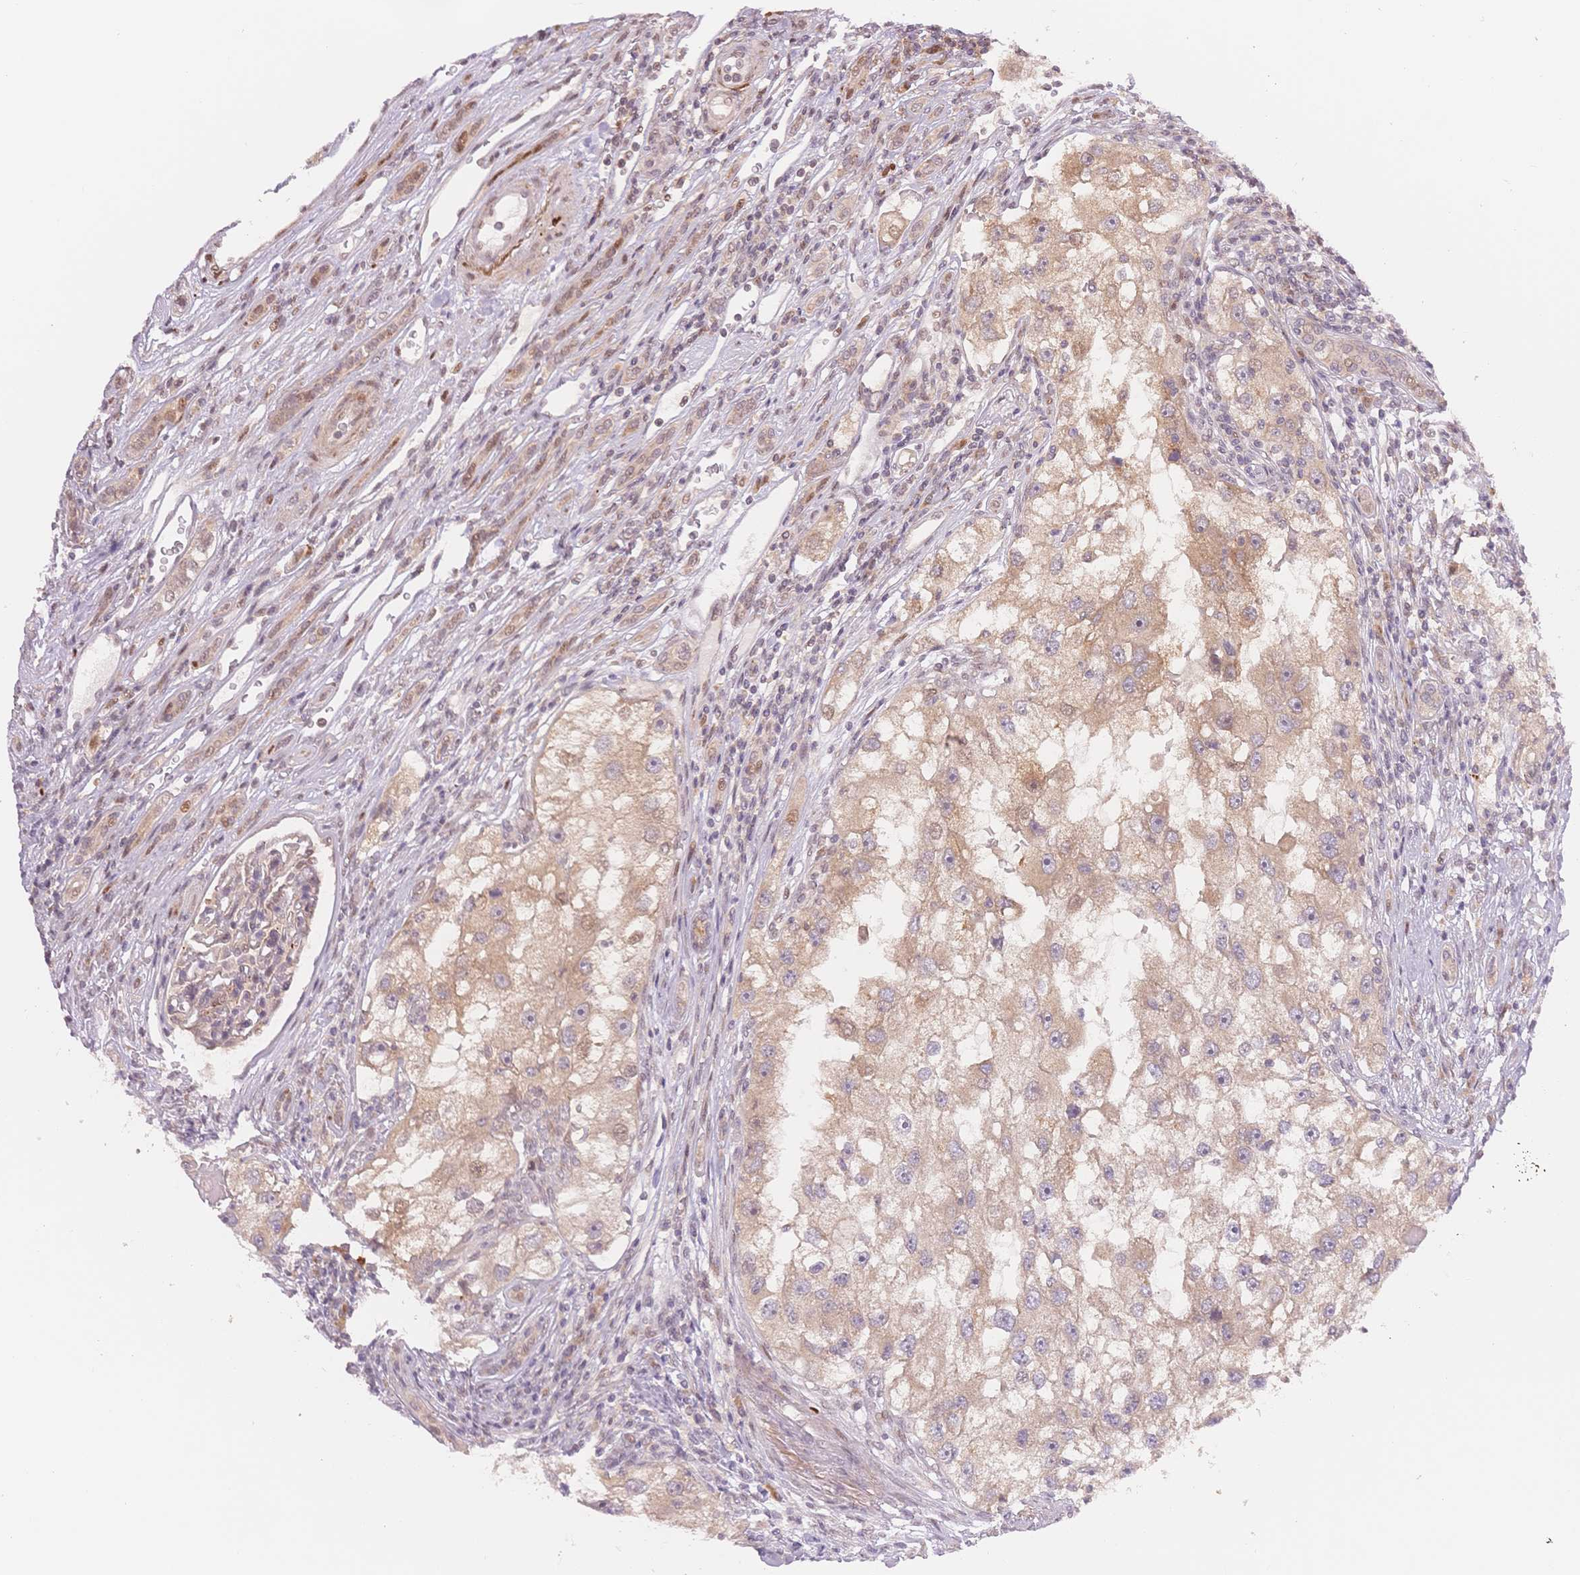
{"staining": {"intensity": "weak", "quantity": ">75%", "location": "cytoplasmic/membranous"}, "tissue": "renal cancer", "cell_type": "Tumor cells", "image_type": "cancer", "snomed": [{"axis": "morphology", "description": "Adenocarcinoma, NOS"}, {"axis": "topography", "description": "Kidney"}], "caption": "About >75% of tumor cells in renal adenocarcinoma reveal weak cytoplasmic/membranous protein positivity as visualized by brown immunohistochemical staining.", "gene": "STK39", "patient": {"sex": "male", "age": 63}}